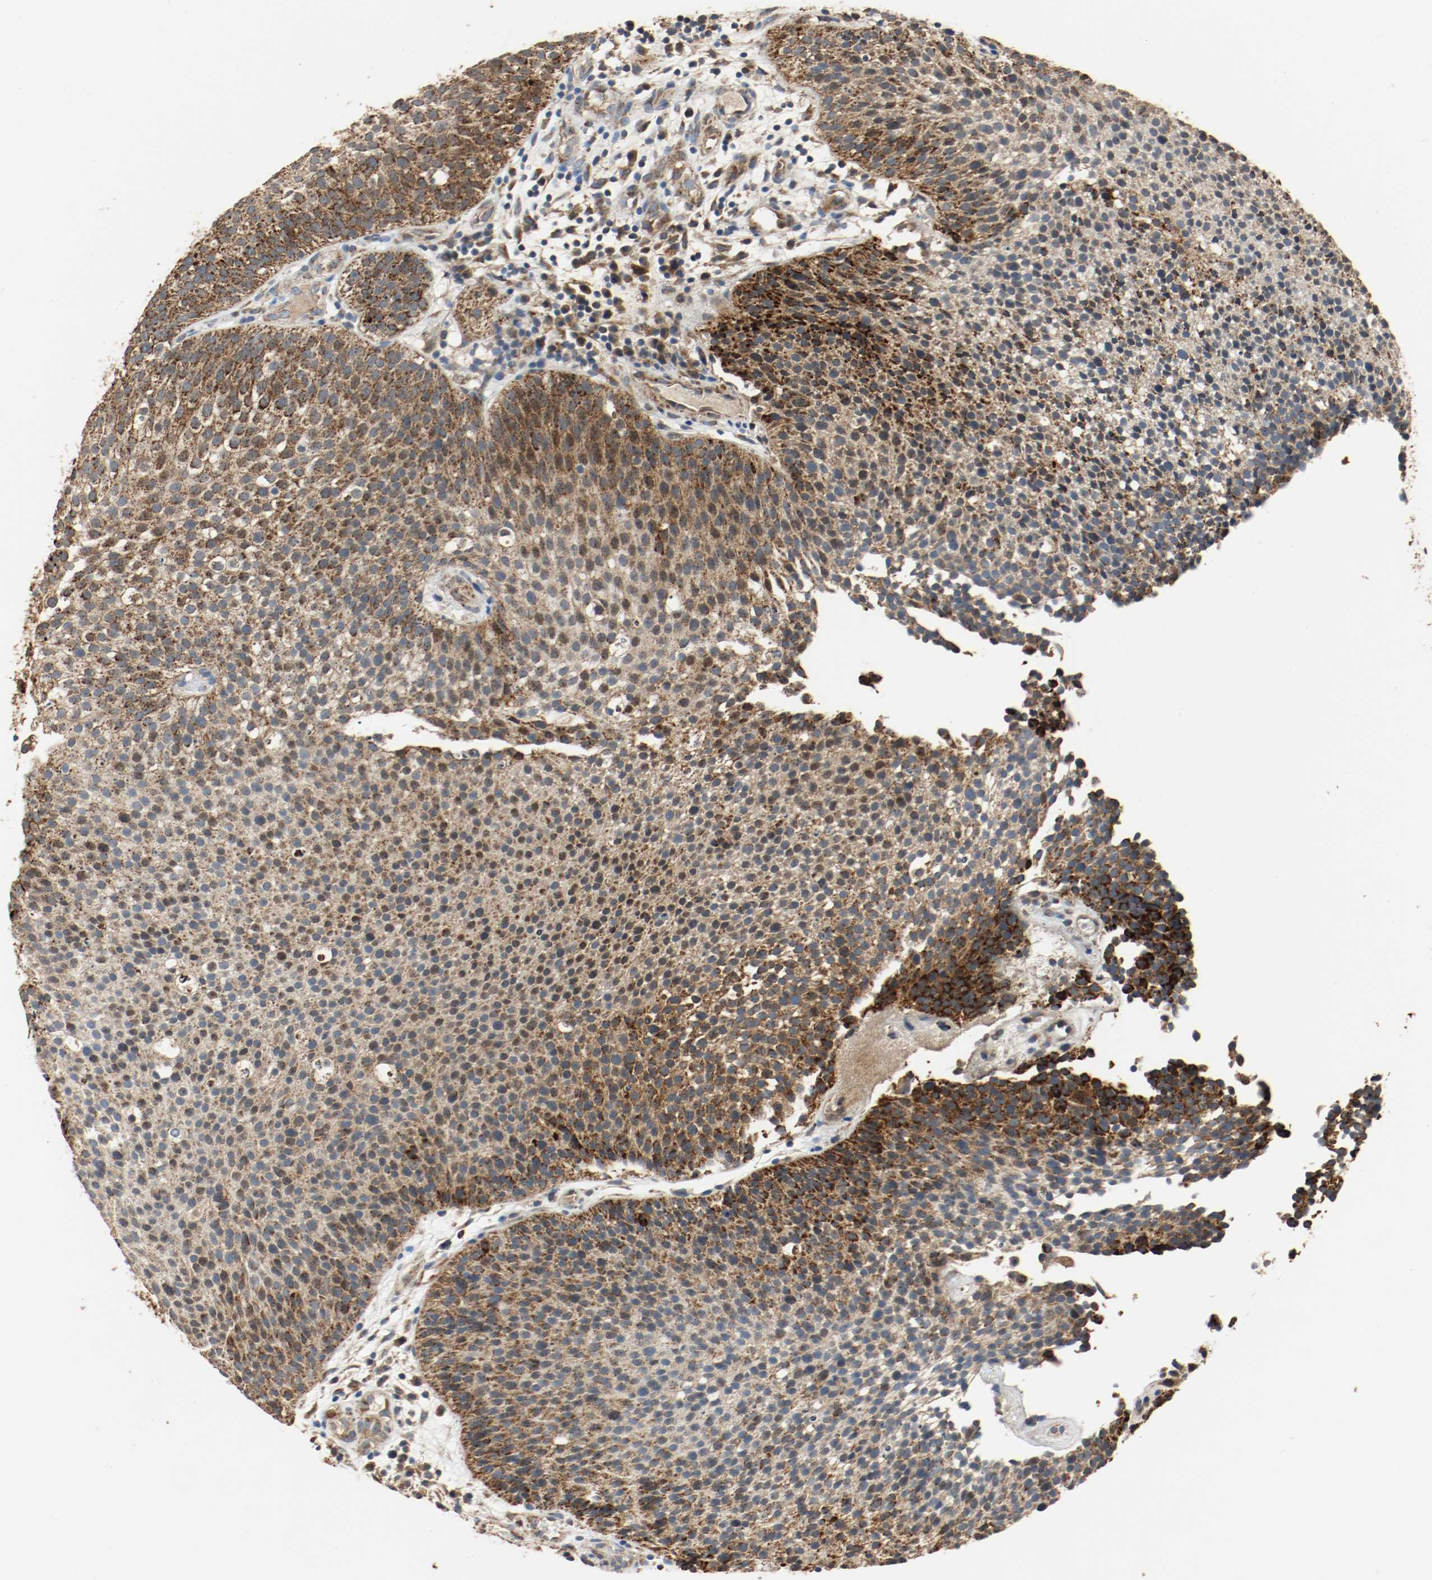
{"staining": {"intensity": "strong", "quantity": ">75%", "location": "cytoplasmic/membranous,nuclear"}, "tissue": "urothelial cancer", "cell_type": "Tumor cells", "image_type": "cancer", "snomed": [{"axis": "morphology", "description": "Urothelial carcinoma, Low grade"}, {"axis": "topography", "description": "Urinary bladder"}], "caption": "This is a micrograph of immunohistochemistry staining of low-grade urothelial carcinoma, which shows strong expression in the cytoplasmic/membranous and nuclear of tumor cells.", "gene": "ALDH4A1", "patient": {"sex": "male", "age": 85}}